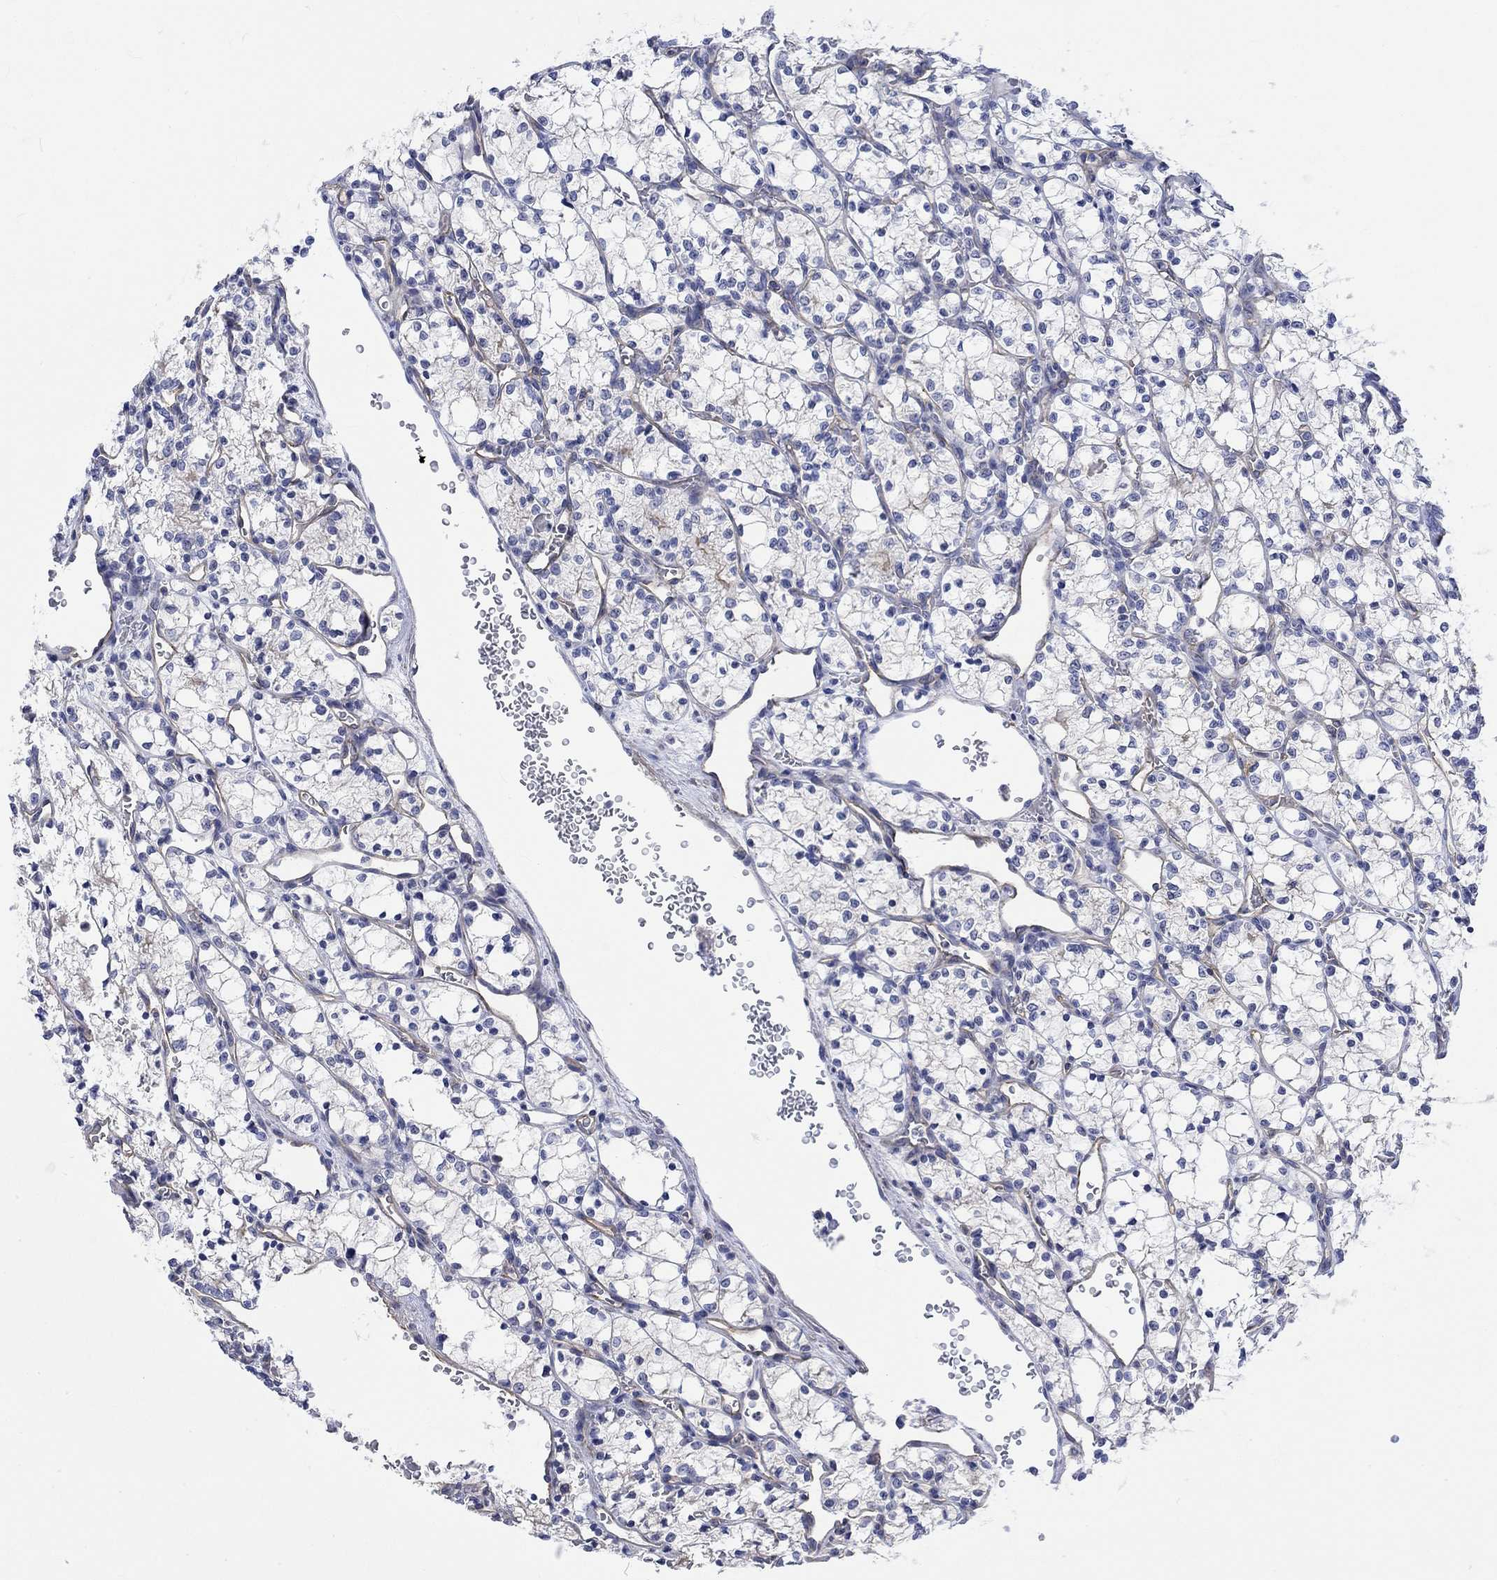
{"staining": {"intensity": "negative", "quantity": "none", "location": "none"}, "tissue": "renal cancer", "cell_type": "Tumor cells", "image_type": "cancer", "snomed": [{"axis": "morphology", "description": "Adenocarcinoma, NOS"}, {"axis": "topography", "description": "Kidney"}], "caption": "Photomicrograph shows no significant protein expression in tumor cells of renal cancer.", "gene": "AGRP", "patient": {"sex": "female", "age": 69}}